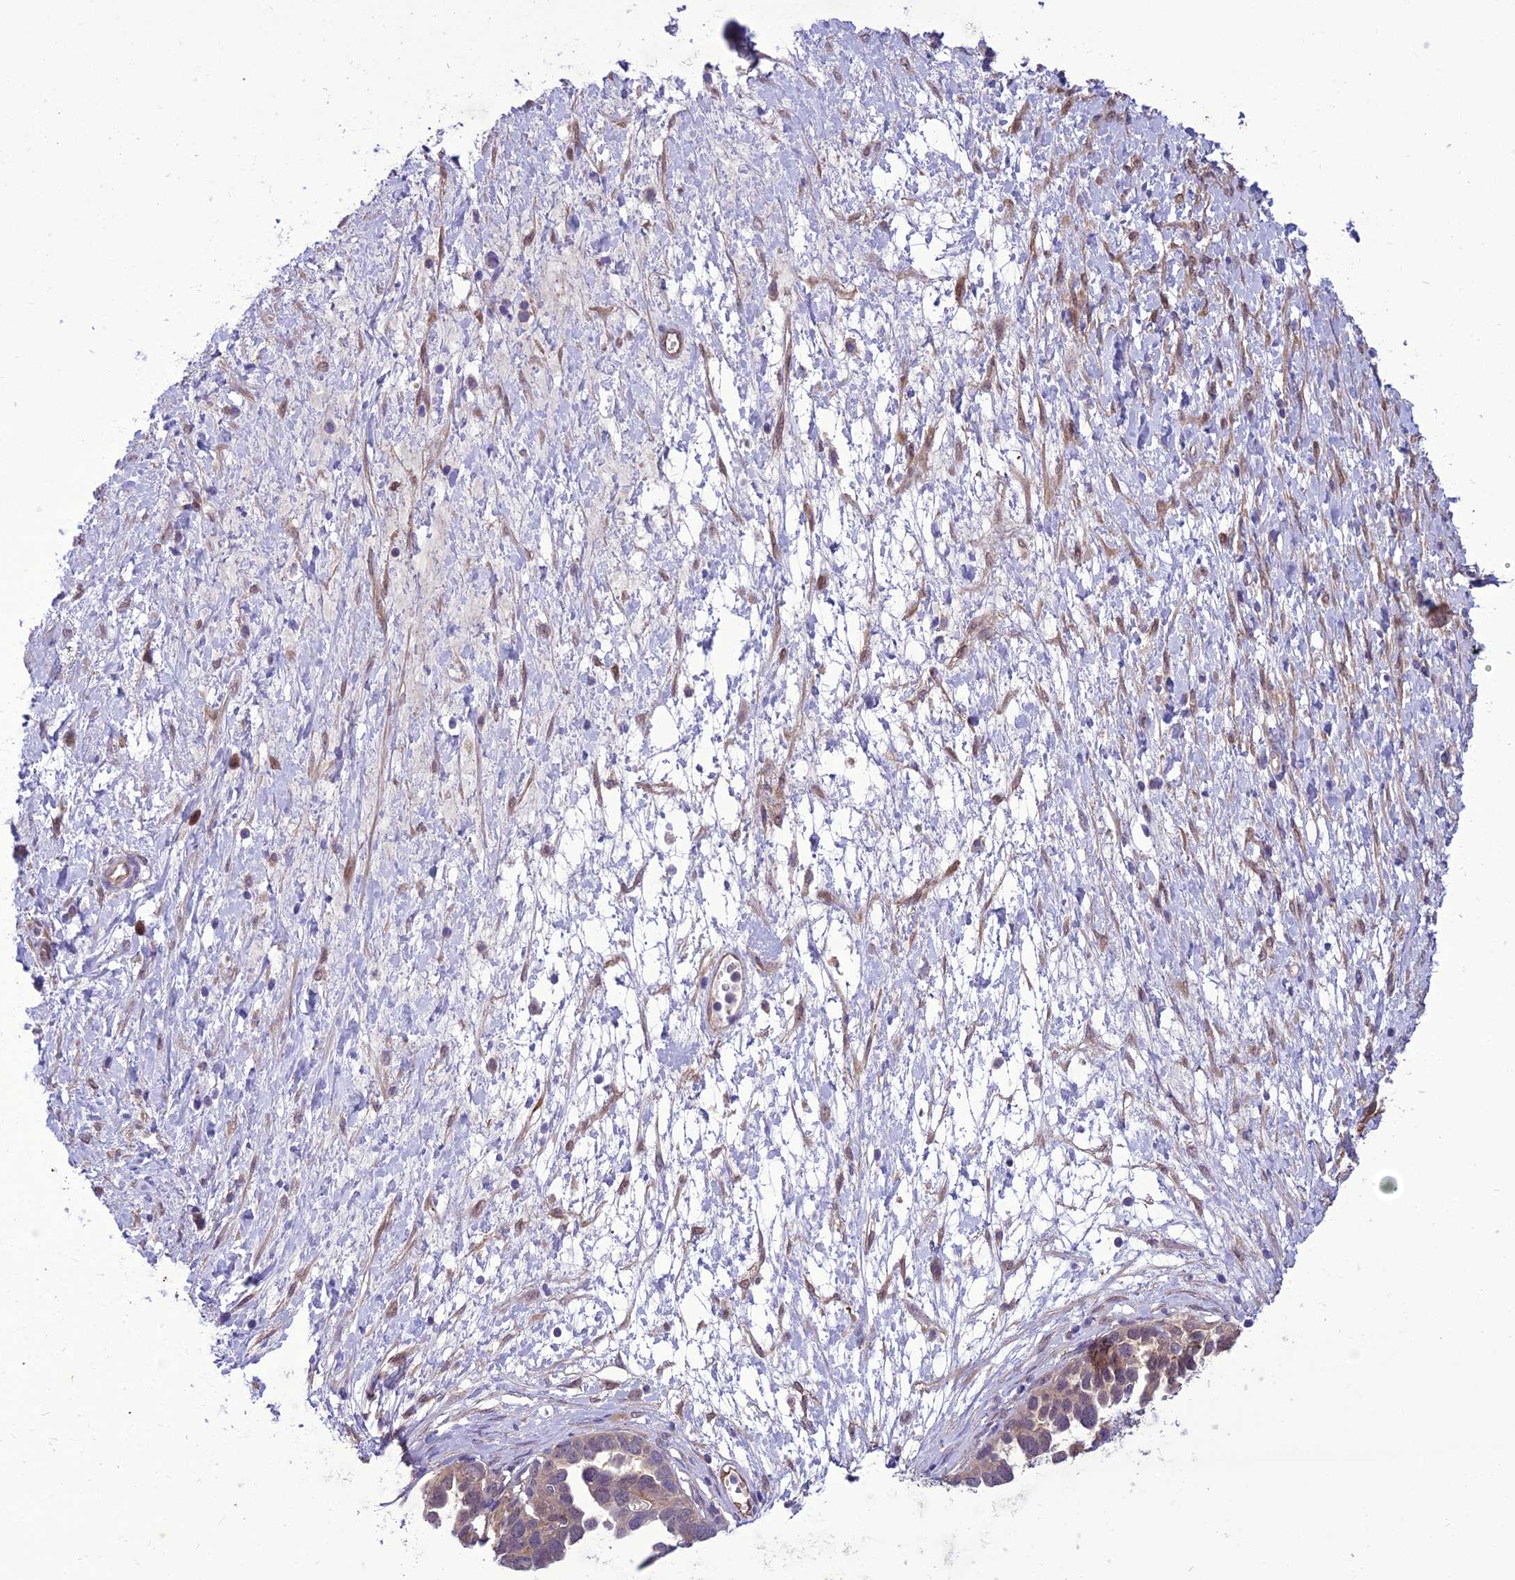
{"staining": {"intensity": "weak", "quantity": "<25%", "location": "cytoplasmic/membranous"}, "tissue": "ovarian cancer", "cell_type": "Tumor cells", "image_type": "cancer", "snomed": [{"axis": "morphology", "description": "Cystadenocarcinoma, serous, NOS"}, {"axis": "topography", "description": "Ovary"}], "caption": "DAB (3,3'-diaminobenzidine) immunohistochemical staining of human serous cystadenocarcinoma (ovarian) demonstrates no significant staining in tumor cells.", "gene": "BORCS6", "patient": {"sex": "female", "age": 54}}